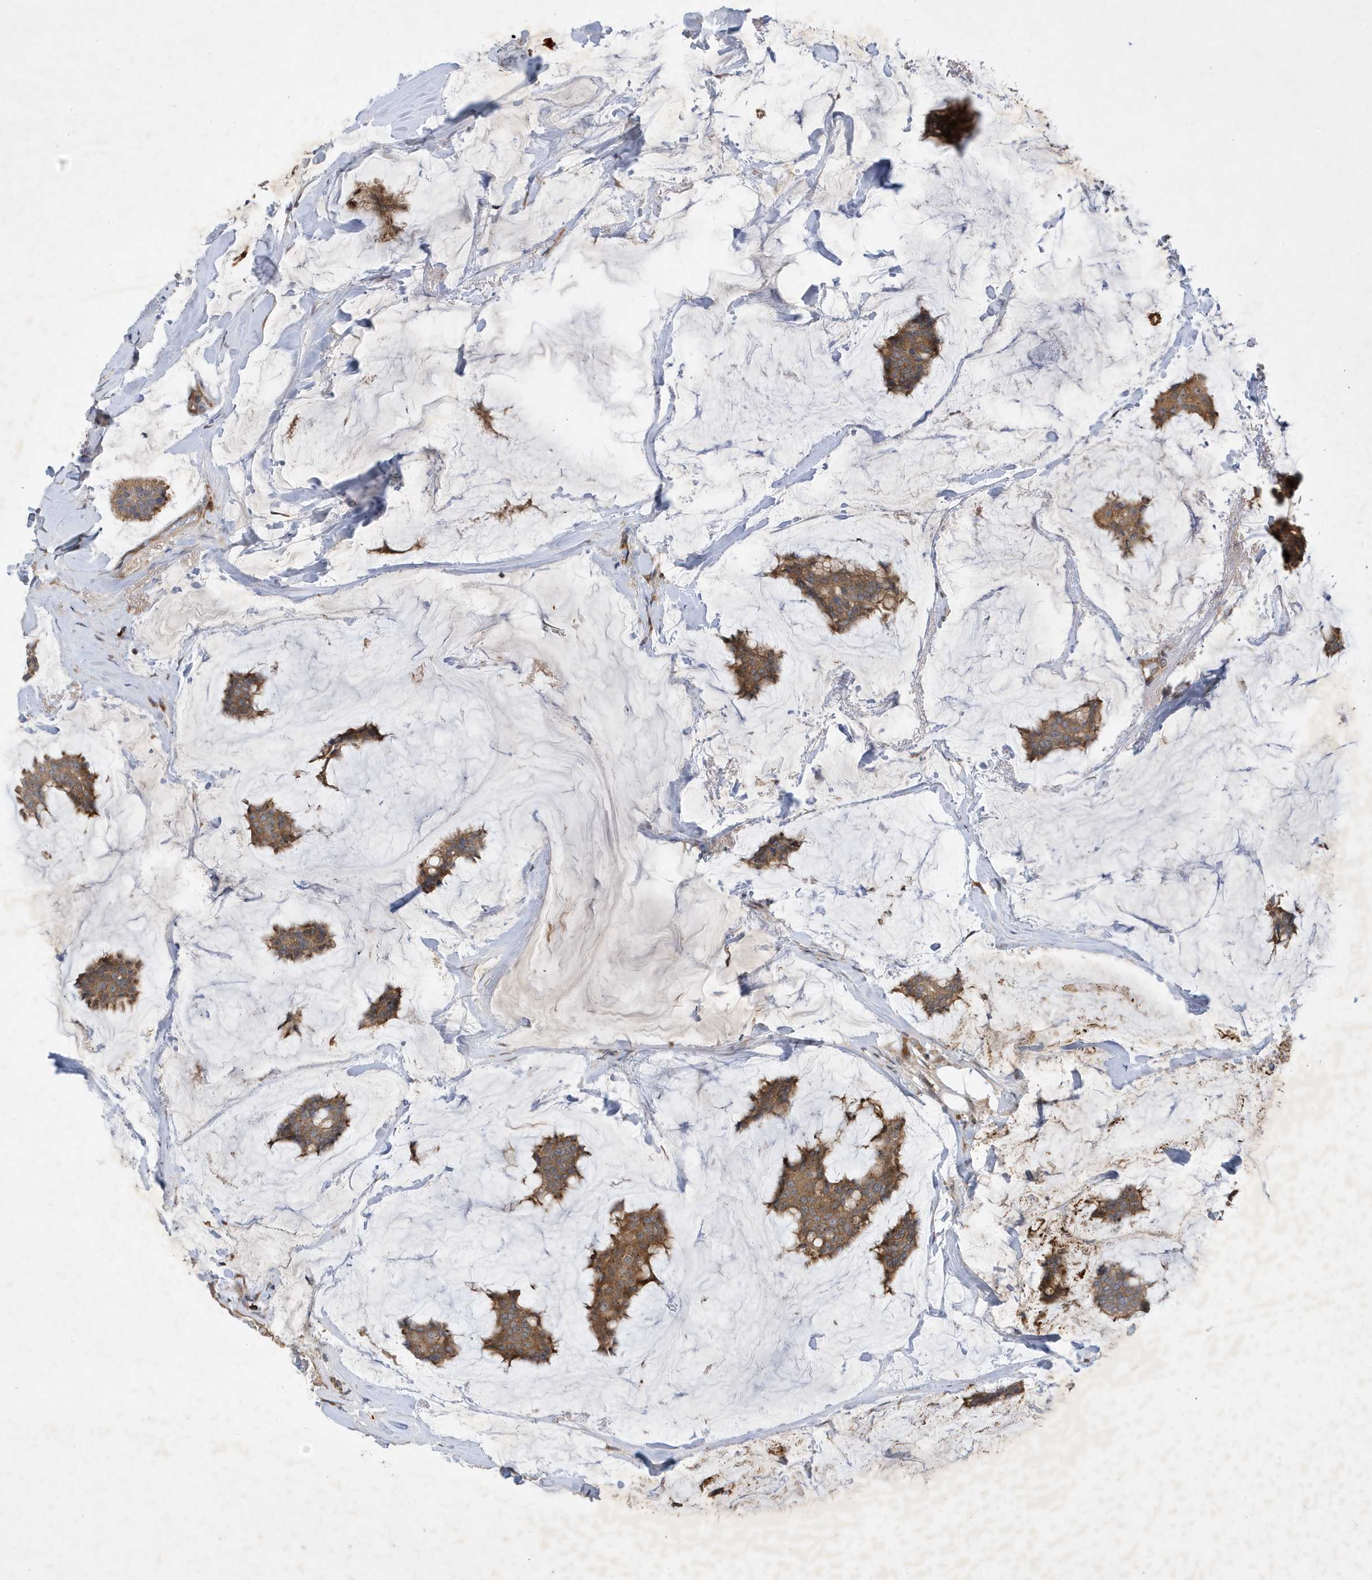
{"staining": {"intensity": "moderate", "quantity": ">75%", "location": "cytoplasmic/membranous"}, "tissue": "breast cancer", "cell_type": "Tumor cells", "image_type": "cancer", "snomed": [{"axis": "morphology", "description": "Duct carcinoma"}, {"axis": "topography", "description": "Breast"}], "caption": "Protein expression analysis of human breast invasive ductal carcinoma reveals moderate cytoplasmic/membranous staining in about >75% of tumor cells.", "gene": "LAPTM4A", "patient": {"sex": "female", "age": 93}}